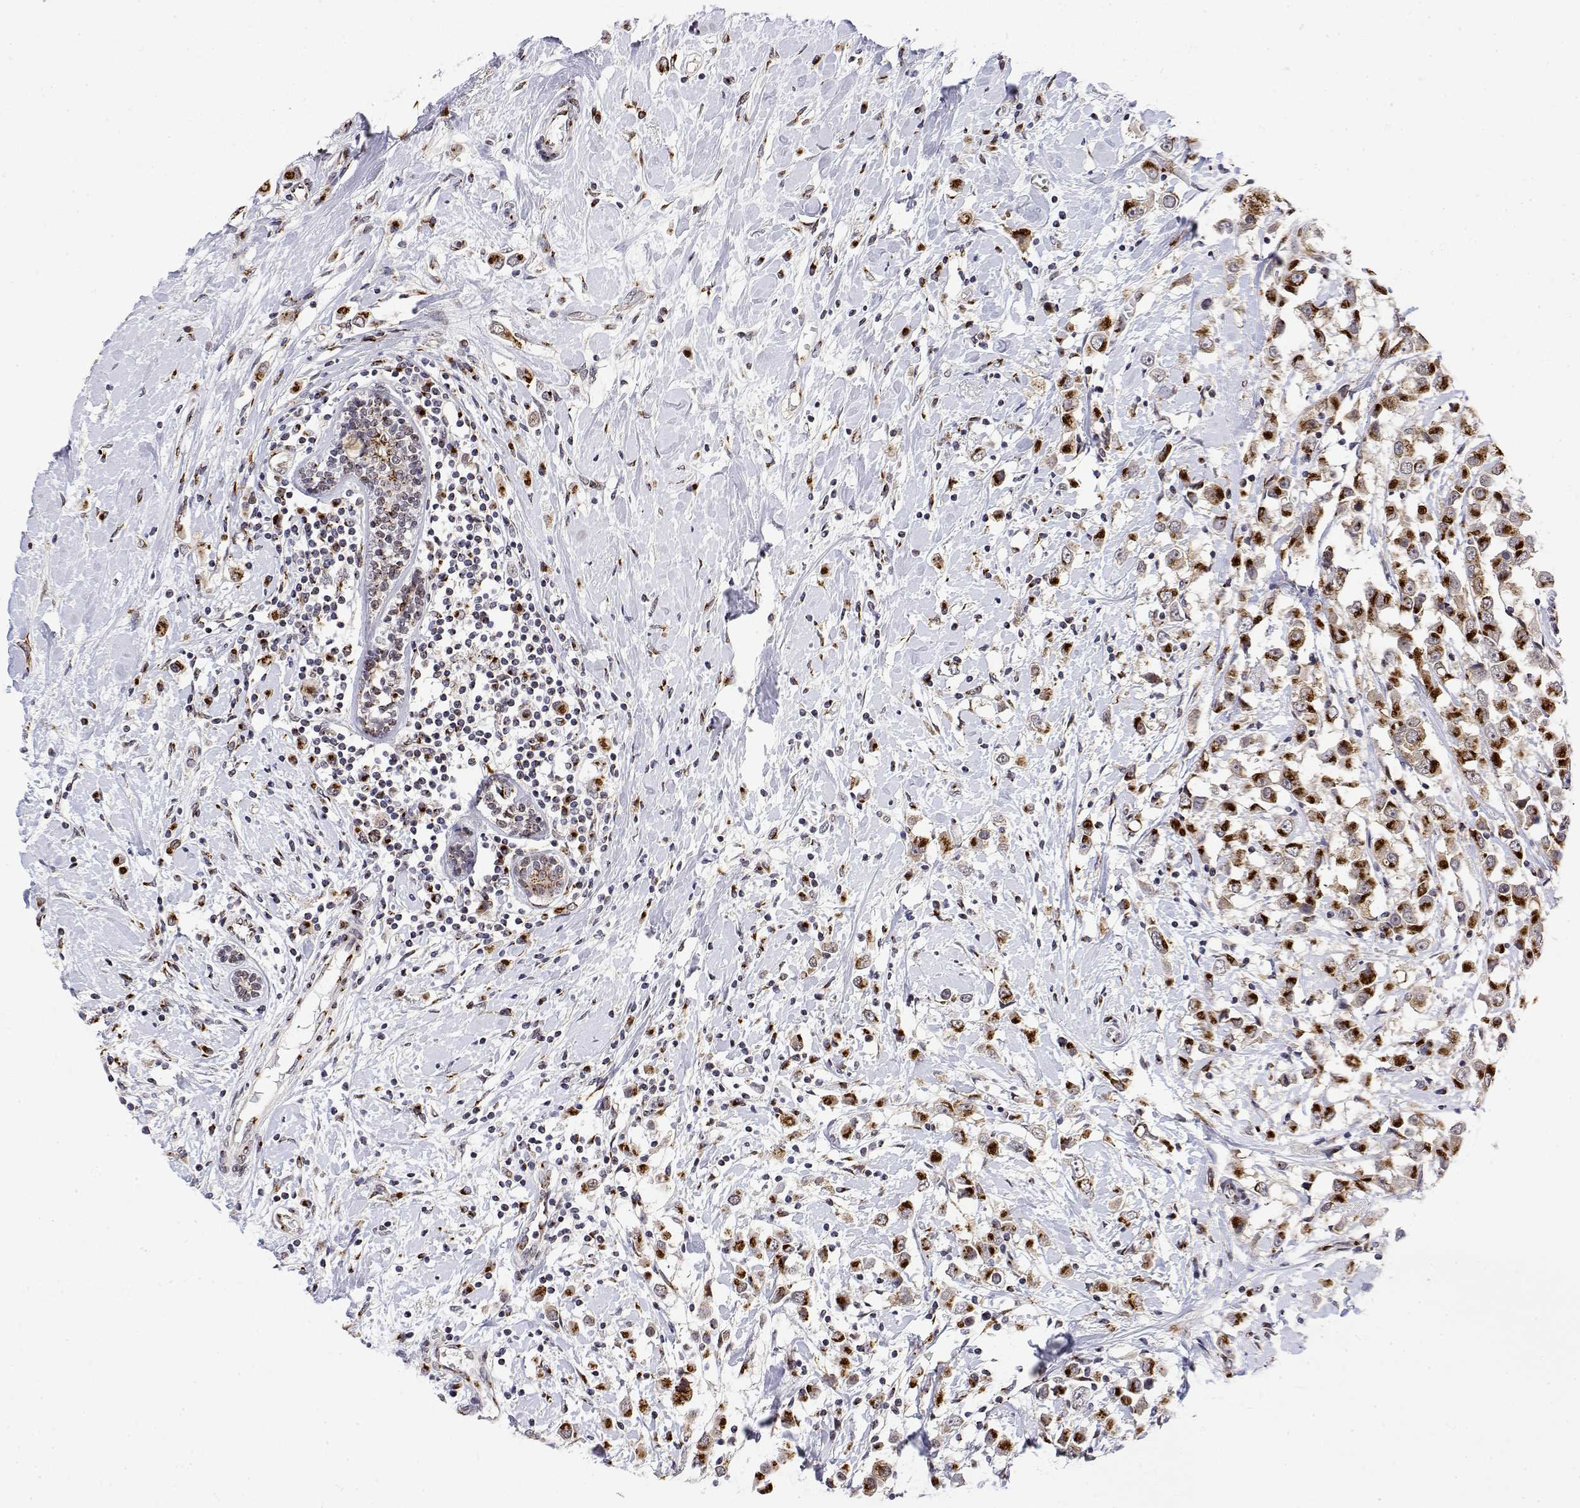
{"staining": {"intensity": "strong", "quantity": ">75%", "location": "cytoplasmic/membranous"}, "tissue": "breast cancer", "cell_type": "Tumor cells", "image_type": "cancer", "snomed": [{"axis": "morphology", "description": "Duct carcinoma"}, {"axis": "topography", "description": "Breast"}], "caption": "Immunohistochemistry (IHC) micrograph of human breast intraductal carcinoma stained for a protein (brown), which exhibits high levels of strong cytoplasmic/membranous staining in about >75% of tumor cells.", "gene": "YIPF3", "patient": {"sex": "female", "age": 61}}